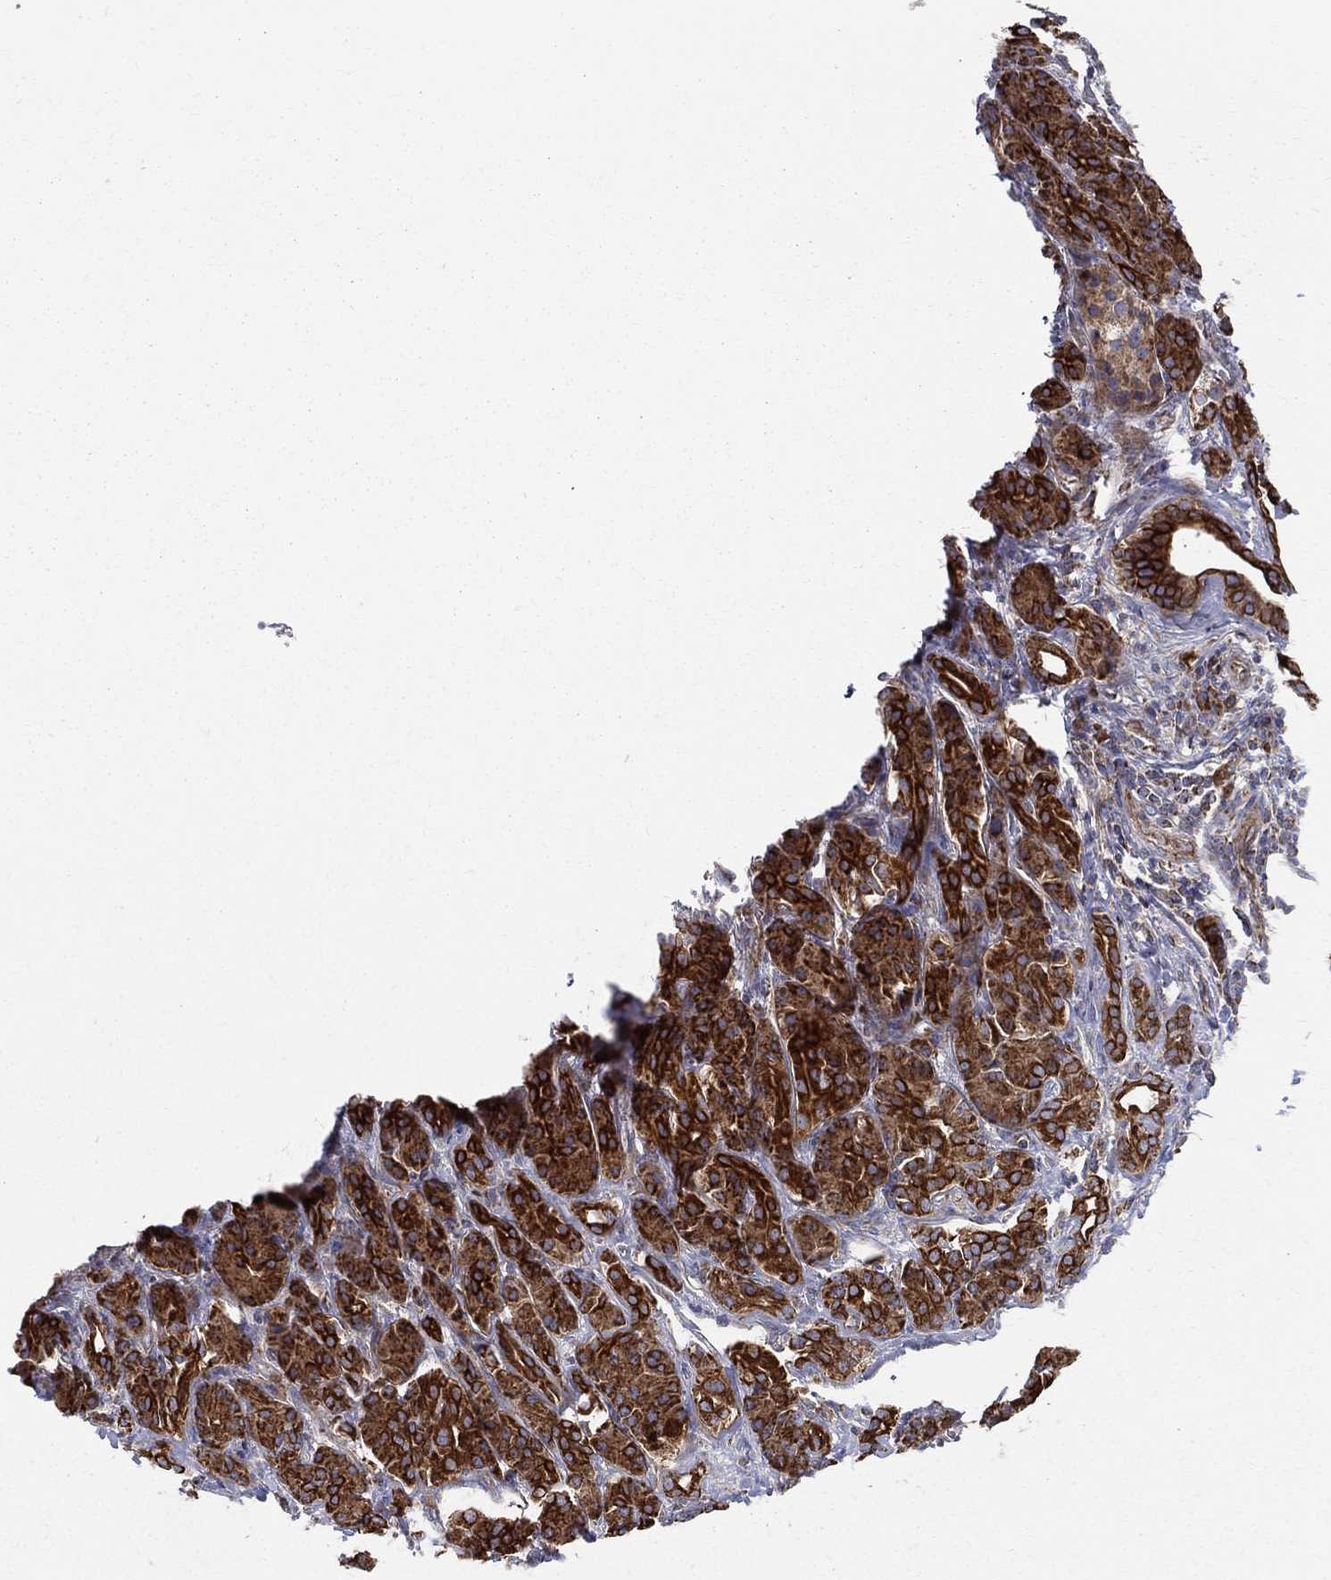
{"staining": {"intensity": "strong", "quantity": ">75%", "location": "cytoplasmic/membranous"}, "tissue": "pancreatic cancer", "cell_type": "Tumor cells", "image_type": "cancer", "snomed": [{"axis": "morphology", "description": "Adenocarcinoma, NOS"}, {"axis": "topography", "description": "Pancreas"}], "caption": "Tumor cells display high levels of strong cytoplasmic/membranous positivity in approximately >75% of cells in human pancreatic adenocarcinoma. (IHC, brightfield microscopy, high magnification).", "gene": "MIX23", "patient": {"sex": "male", "age": 61}}